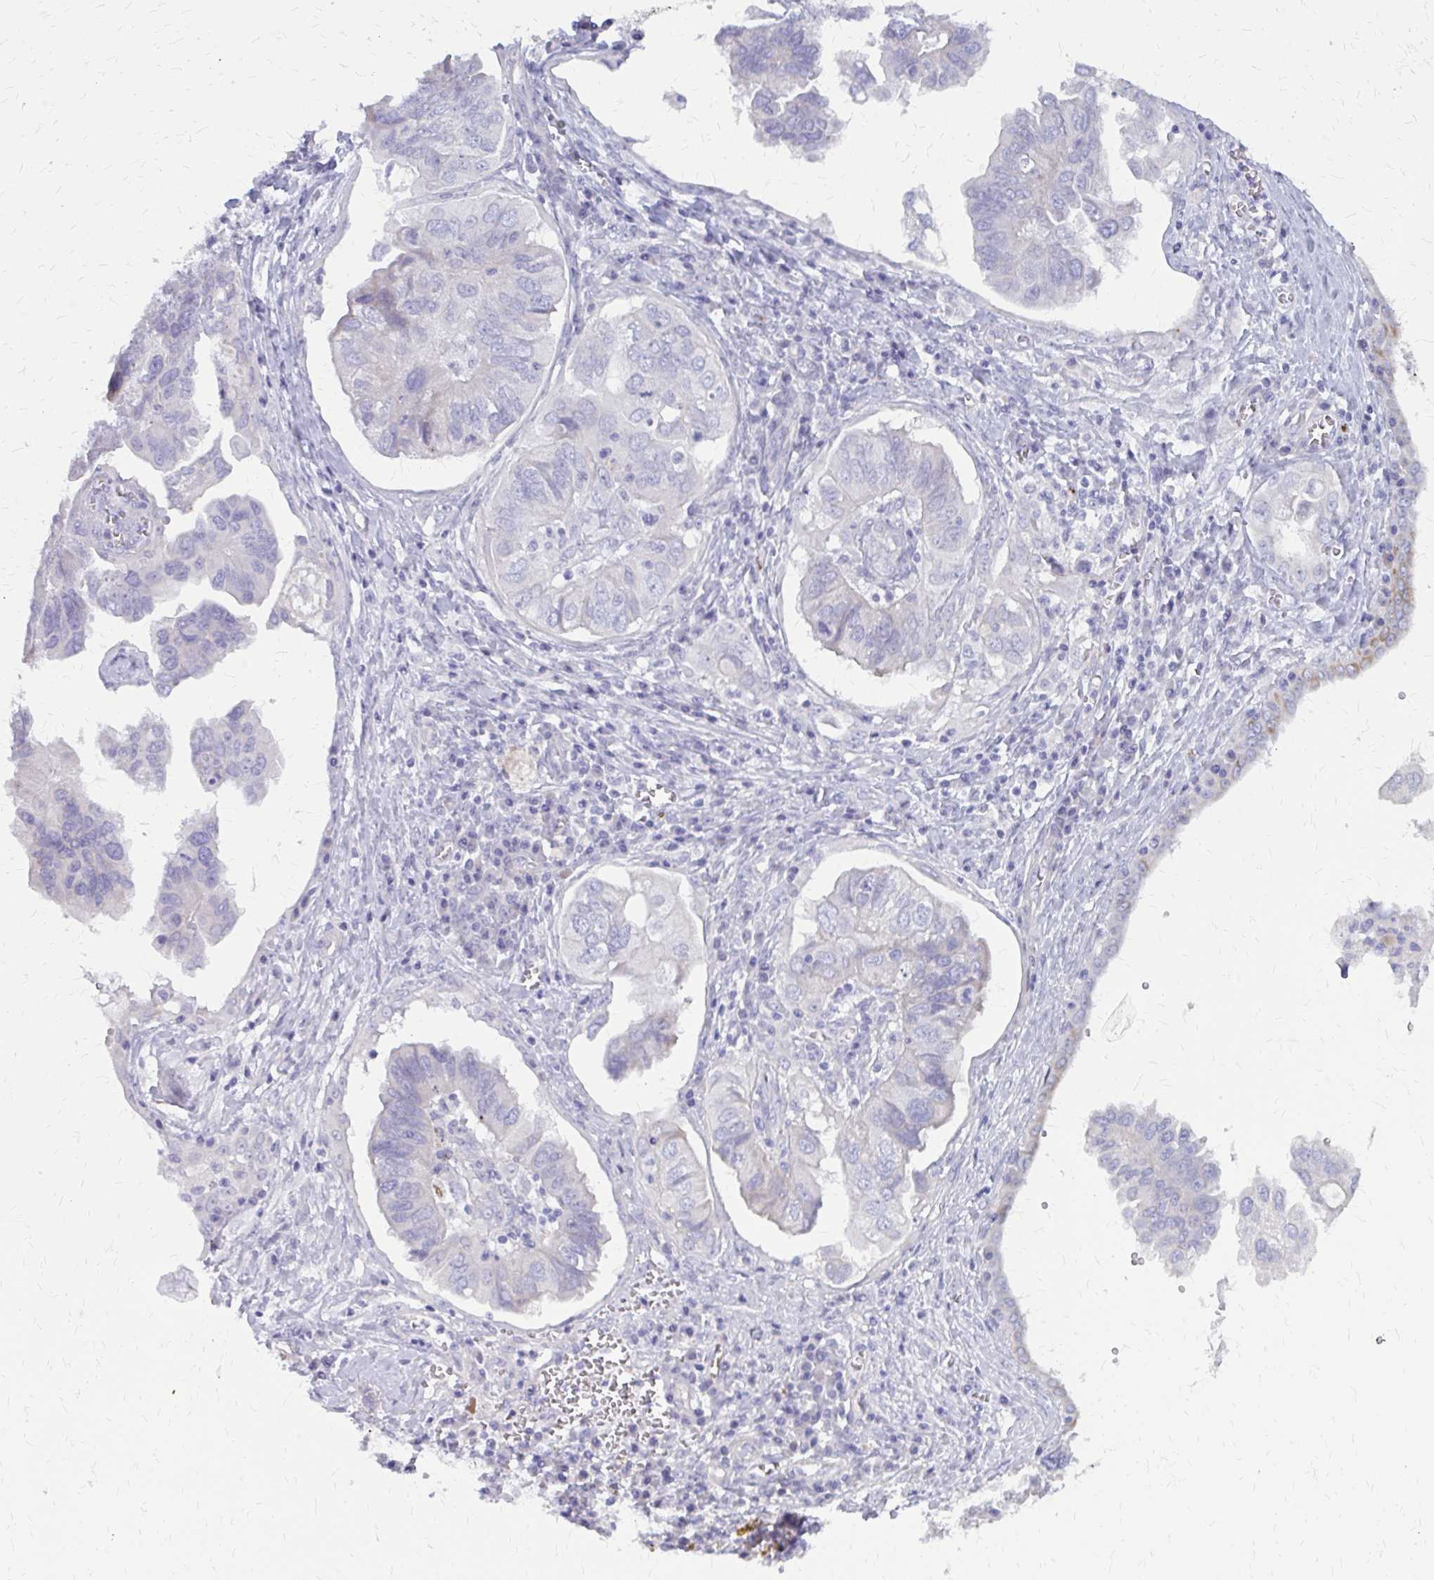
{"staining": {"intensity": "negative", "quantity": "none", "location": "none"}, "tissue": "ovarian cancer", "cell_type": "Tumor cells", "image_type": "cancer", "snomed": [{"axis": "morphology", "description": "Cystadenocarcinoma, serous, NOS"}, {"axis": "topography", "description": "Ovary"}], "caption": "Ovarian cancer stained for a protein using IHC shows no expression tumor cells.", "gene": "GLYATL2", "patient": {"sex": "female", "age": 79}}